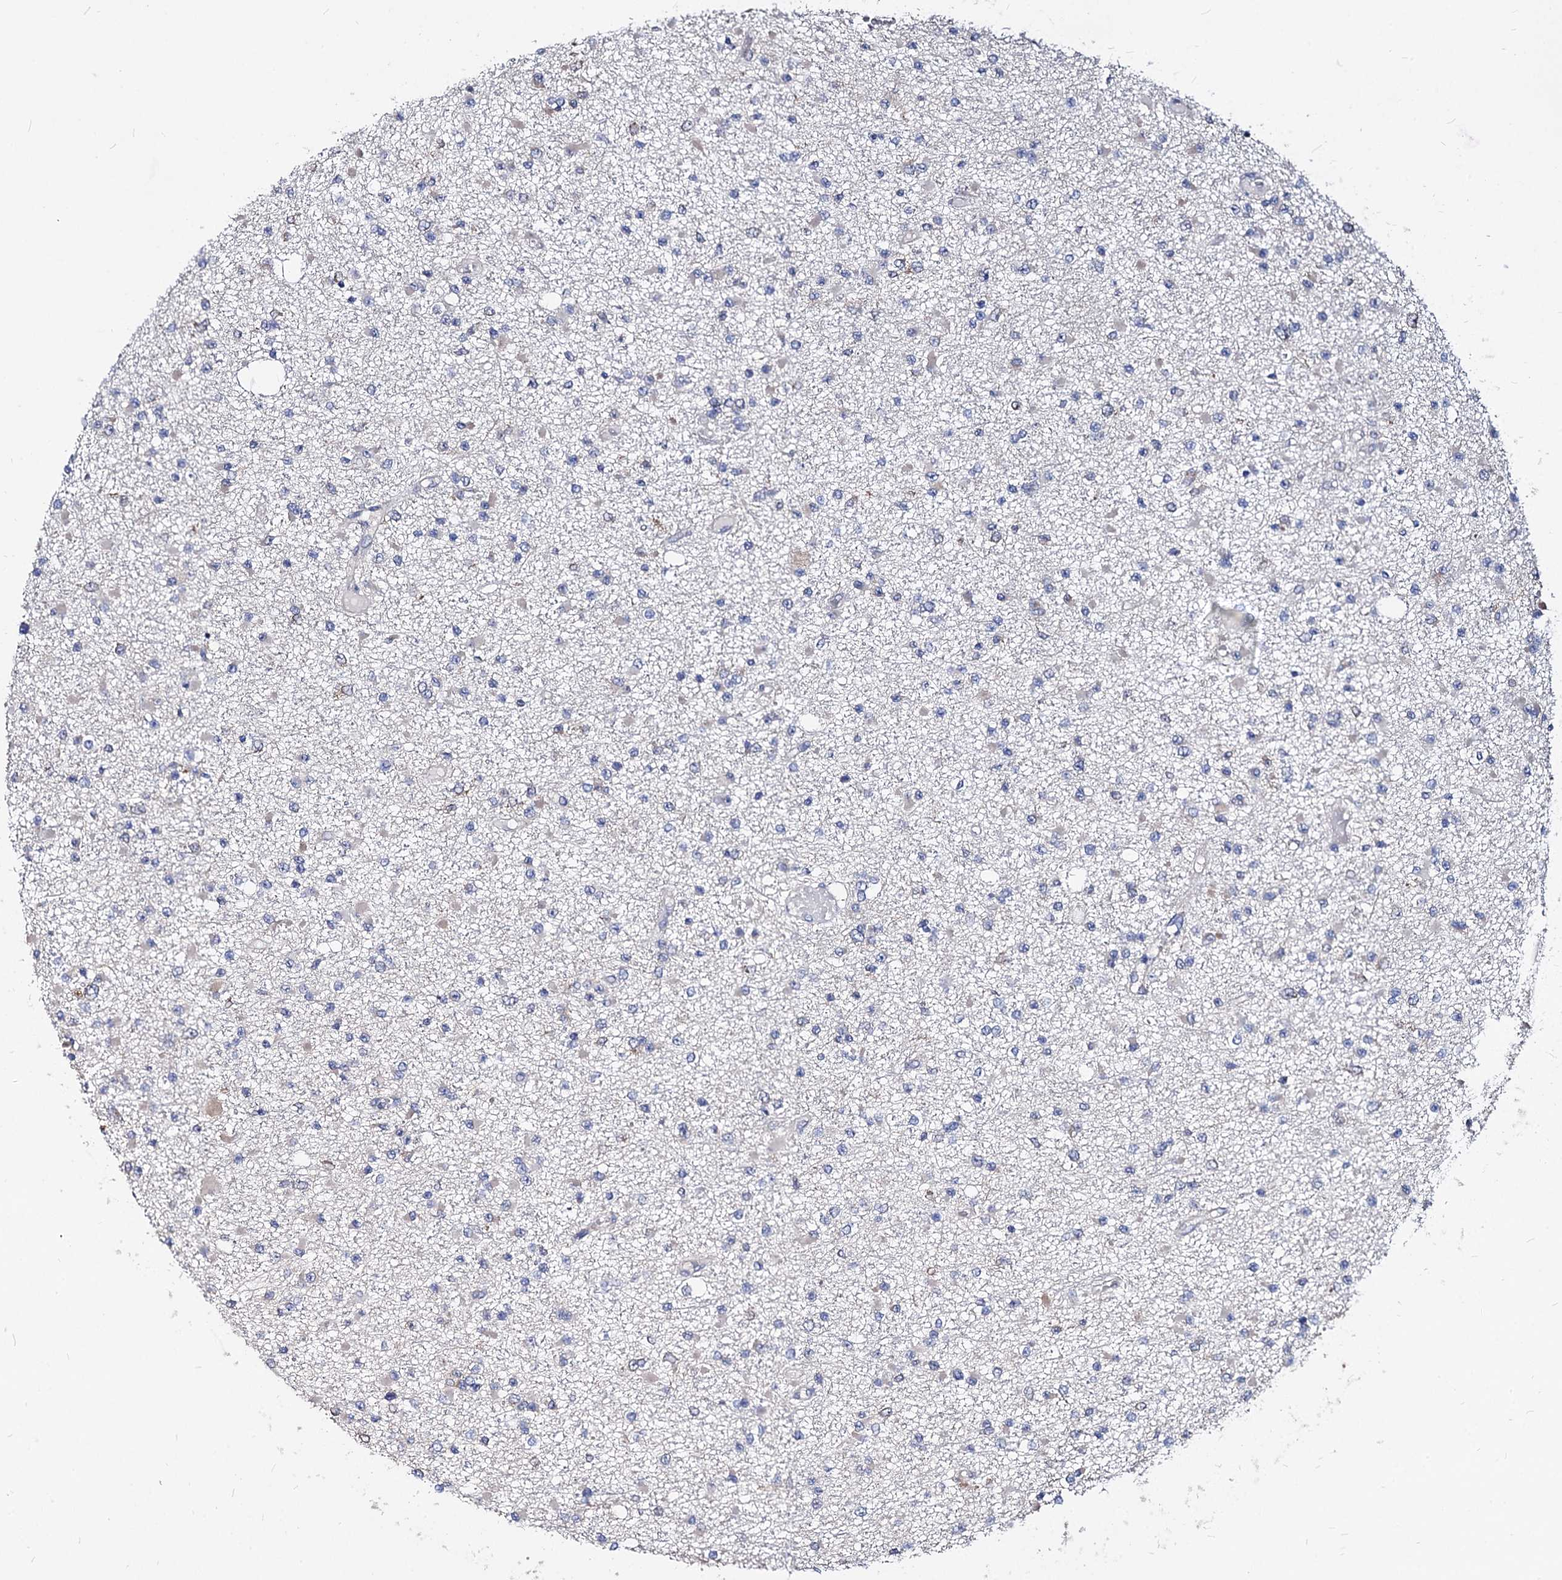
{"staining": {"intensity": "negative", "quantity": "none", "location": "none"}, "tissue": "glioma", "cell_type": "Tumor cells", "image_type": "cancer", "snomed": [{"axis": "morphology", "description": "Glioma, malignant, Low grade"}, {"axis": "topography", "description": "Brain"}], "caption": "Immunohistochemistry micrograph of neoplastic tissue: malignant glioma (low-grade) stained with DAB (3,3'-diaminobenzidine) exhibits no significant protein expression in tumor cells. (Immunohistochemistry, brightfield microscopy, high magnification).", "gene": "NME1", "patient": {"sex": "female", "age": 22}}